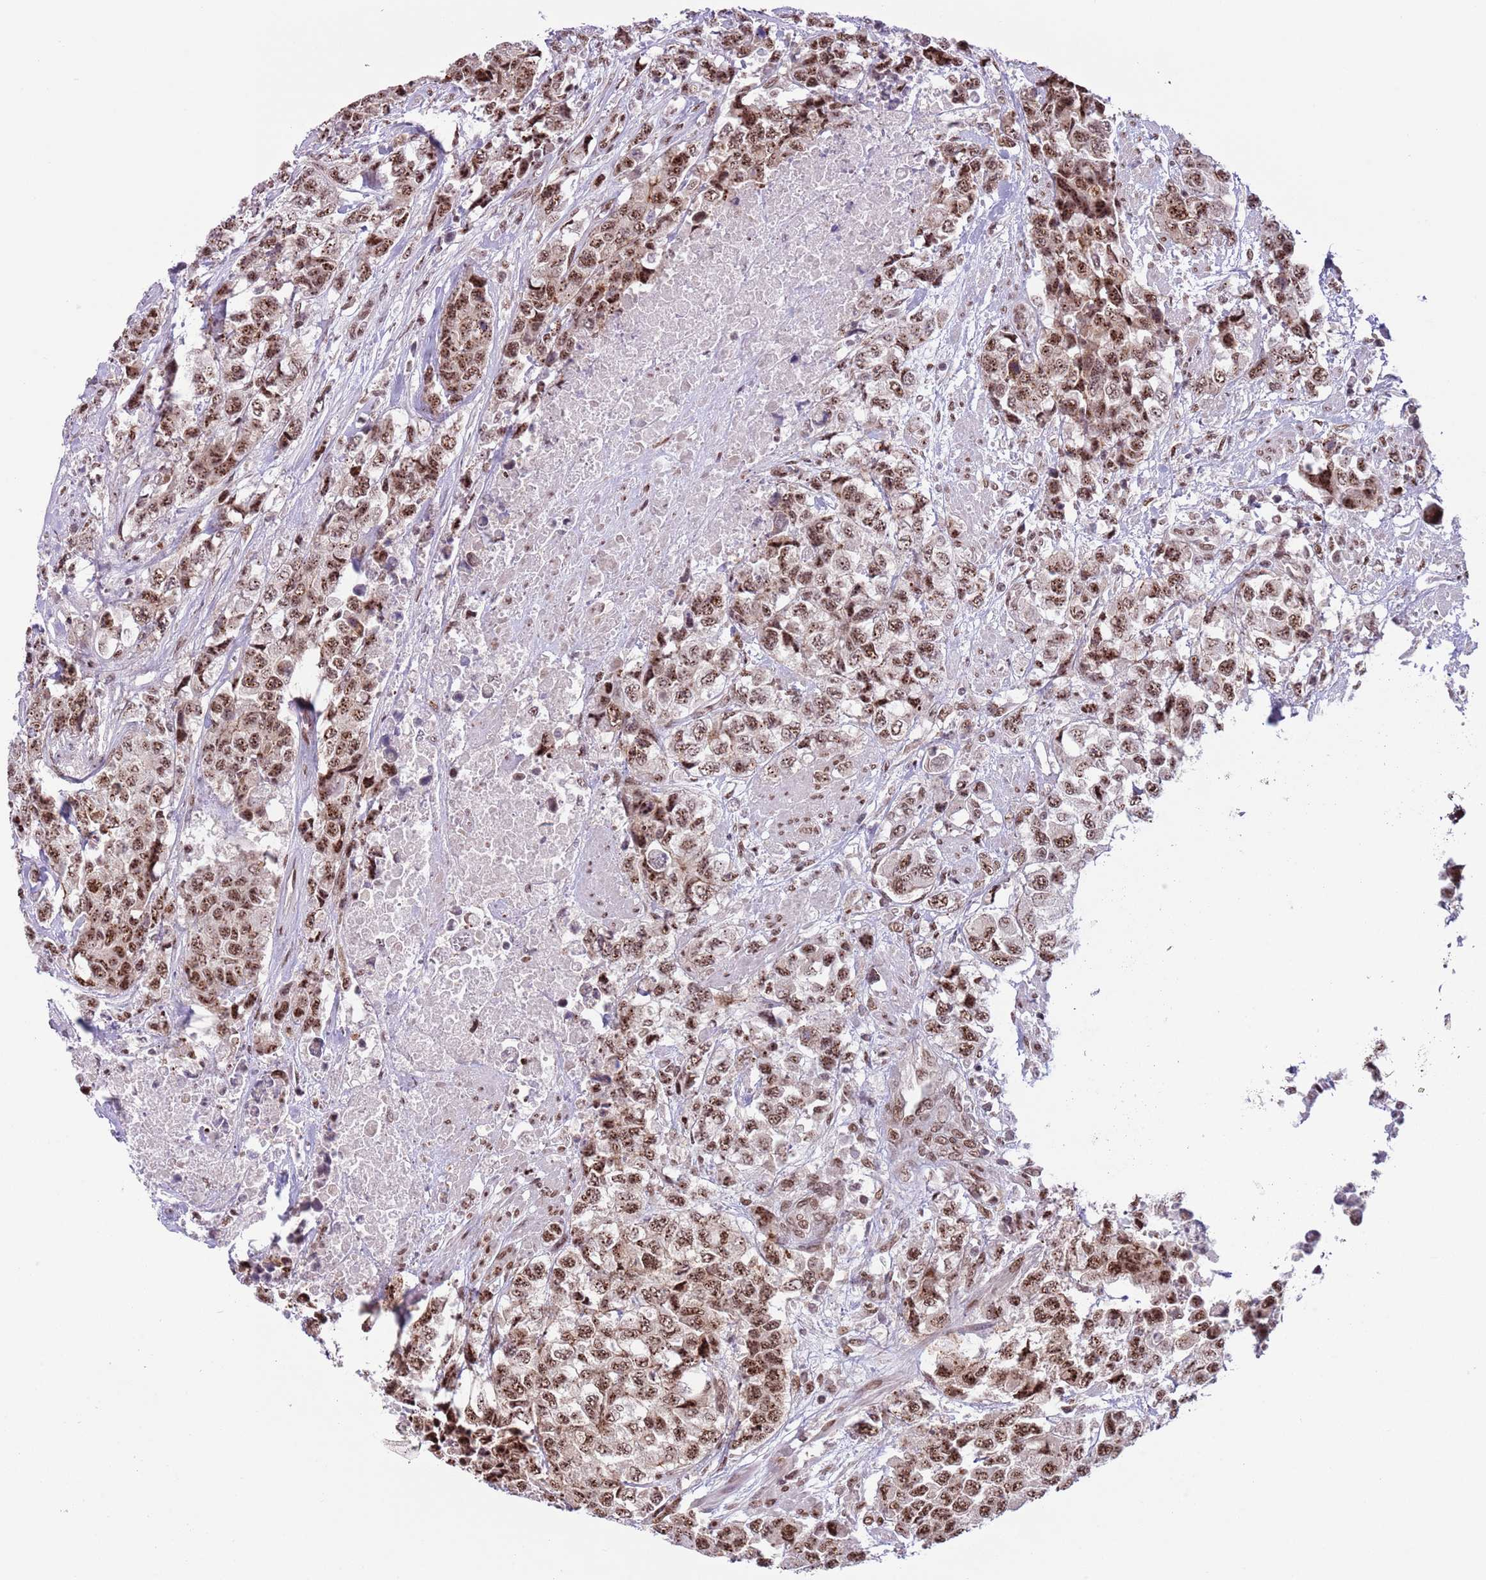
{"staining": {"intensity": "moderate", "quantity": ">75%", "location": "nuclear"}, "tissue": "urothelial cancer", "cell_type": "Tumor cells", "image_type": "cancer", "snomed": [{"axis": "morphology", "description": "Urothelial carcinoma, High grade"}, {"axis": "topography", "description": "Urinary bladder"}], "caption": "IHC photomicrograph of human urothelial carcinoma (high-grade) stained for a protein (brown), which reveals medium levels of moderate nuclear expression in approximately >75% of tumor cells.", "gene": "SIPA1L3", "patient": {"sex": "female", "age": 78}}